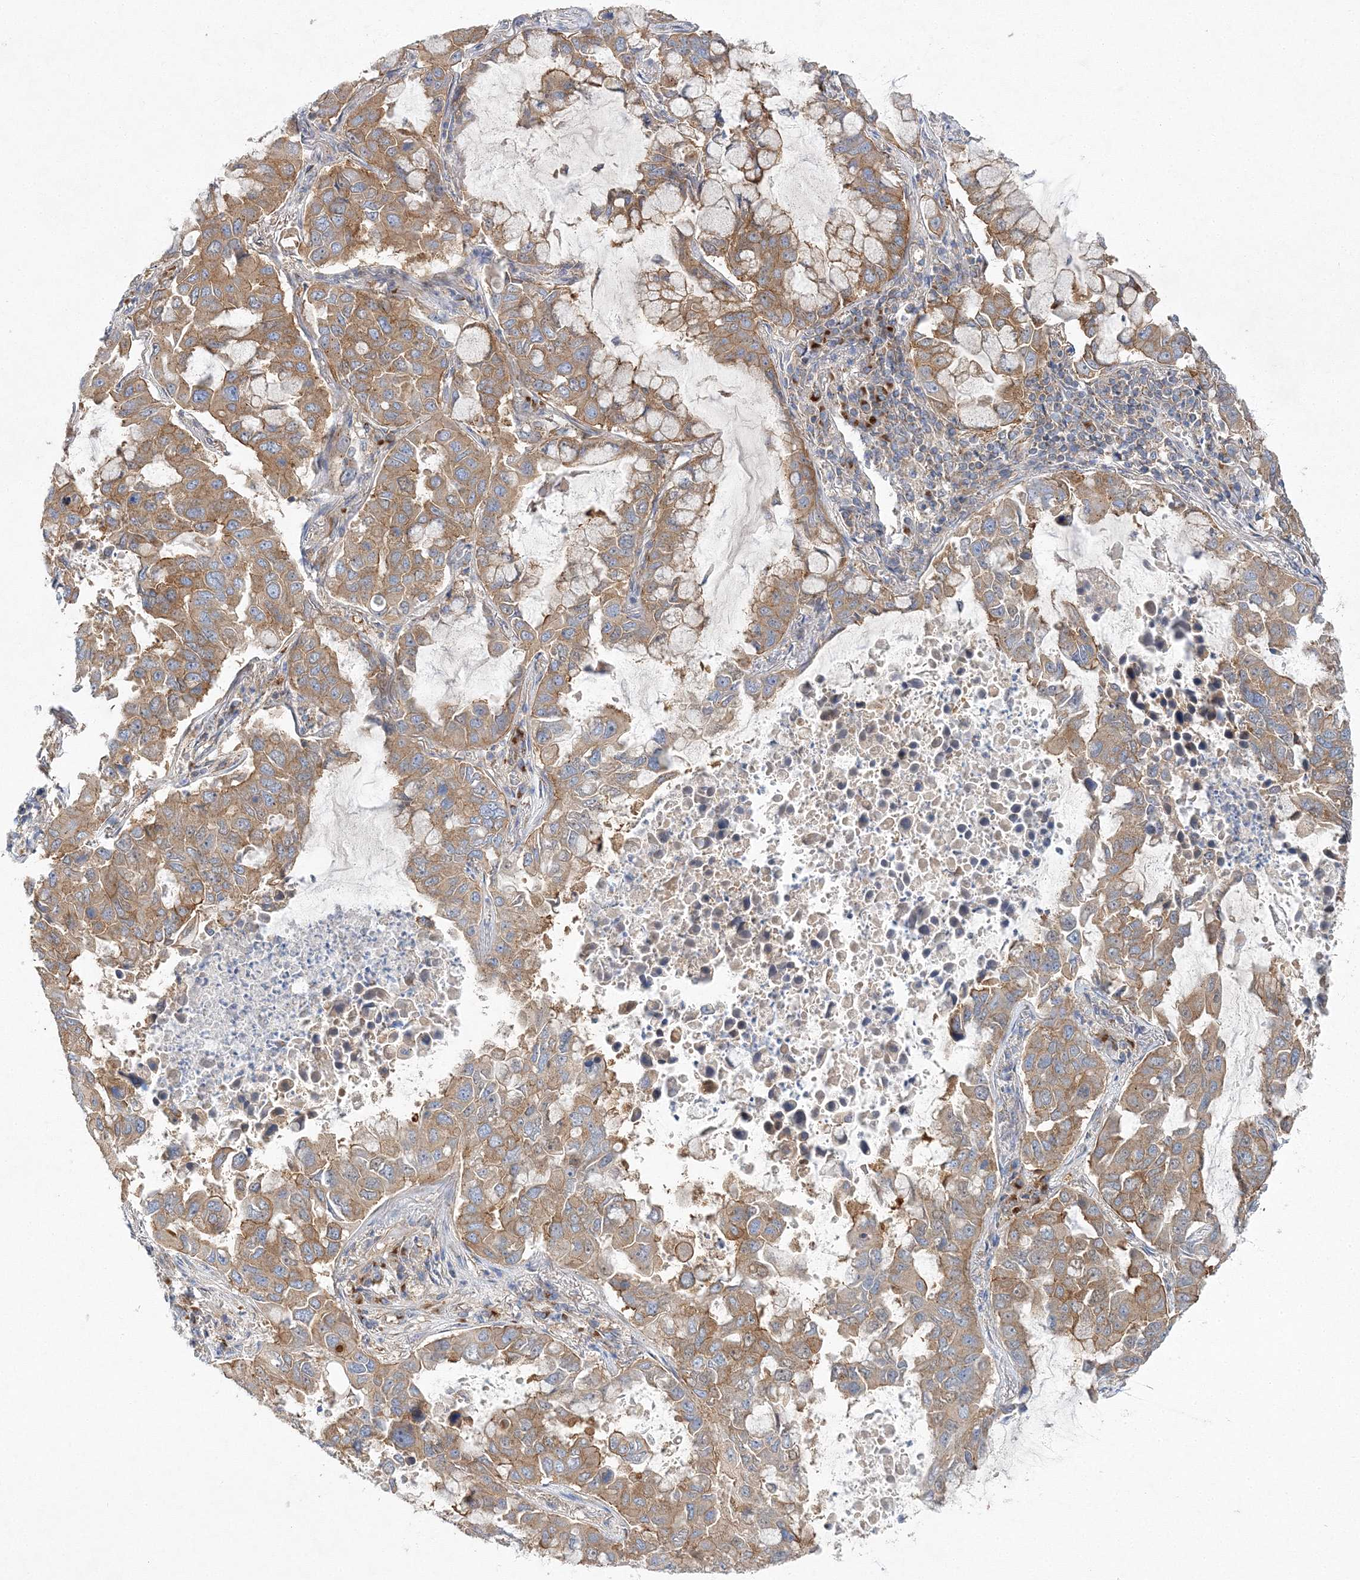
{"staining": {"intensity": "moderate", "quantity": ">75%", "location": "cytoplasmic/membranous"}, "tissue": "lung cancer", "cell_type": "Tumor cells", "image_type": "cancer", "snomed": [{"axis": "morphology", "description": "Adenocarcinoma, NOS"}, {"axis": "topography", "description": "Lung"}], "caption": "Brown immunohistochemical staining in lung cancer demonstrates moderate cytoplasmic/membranous expression in about >75% of tumor cells.", "gene": "SEC23IP", "patient": {"sex": "male", "age": 64}}